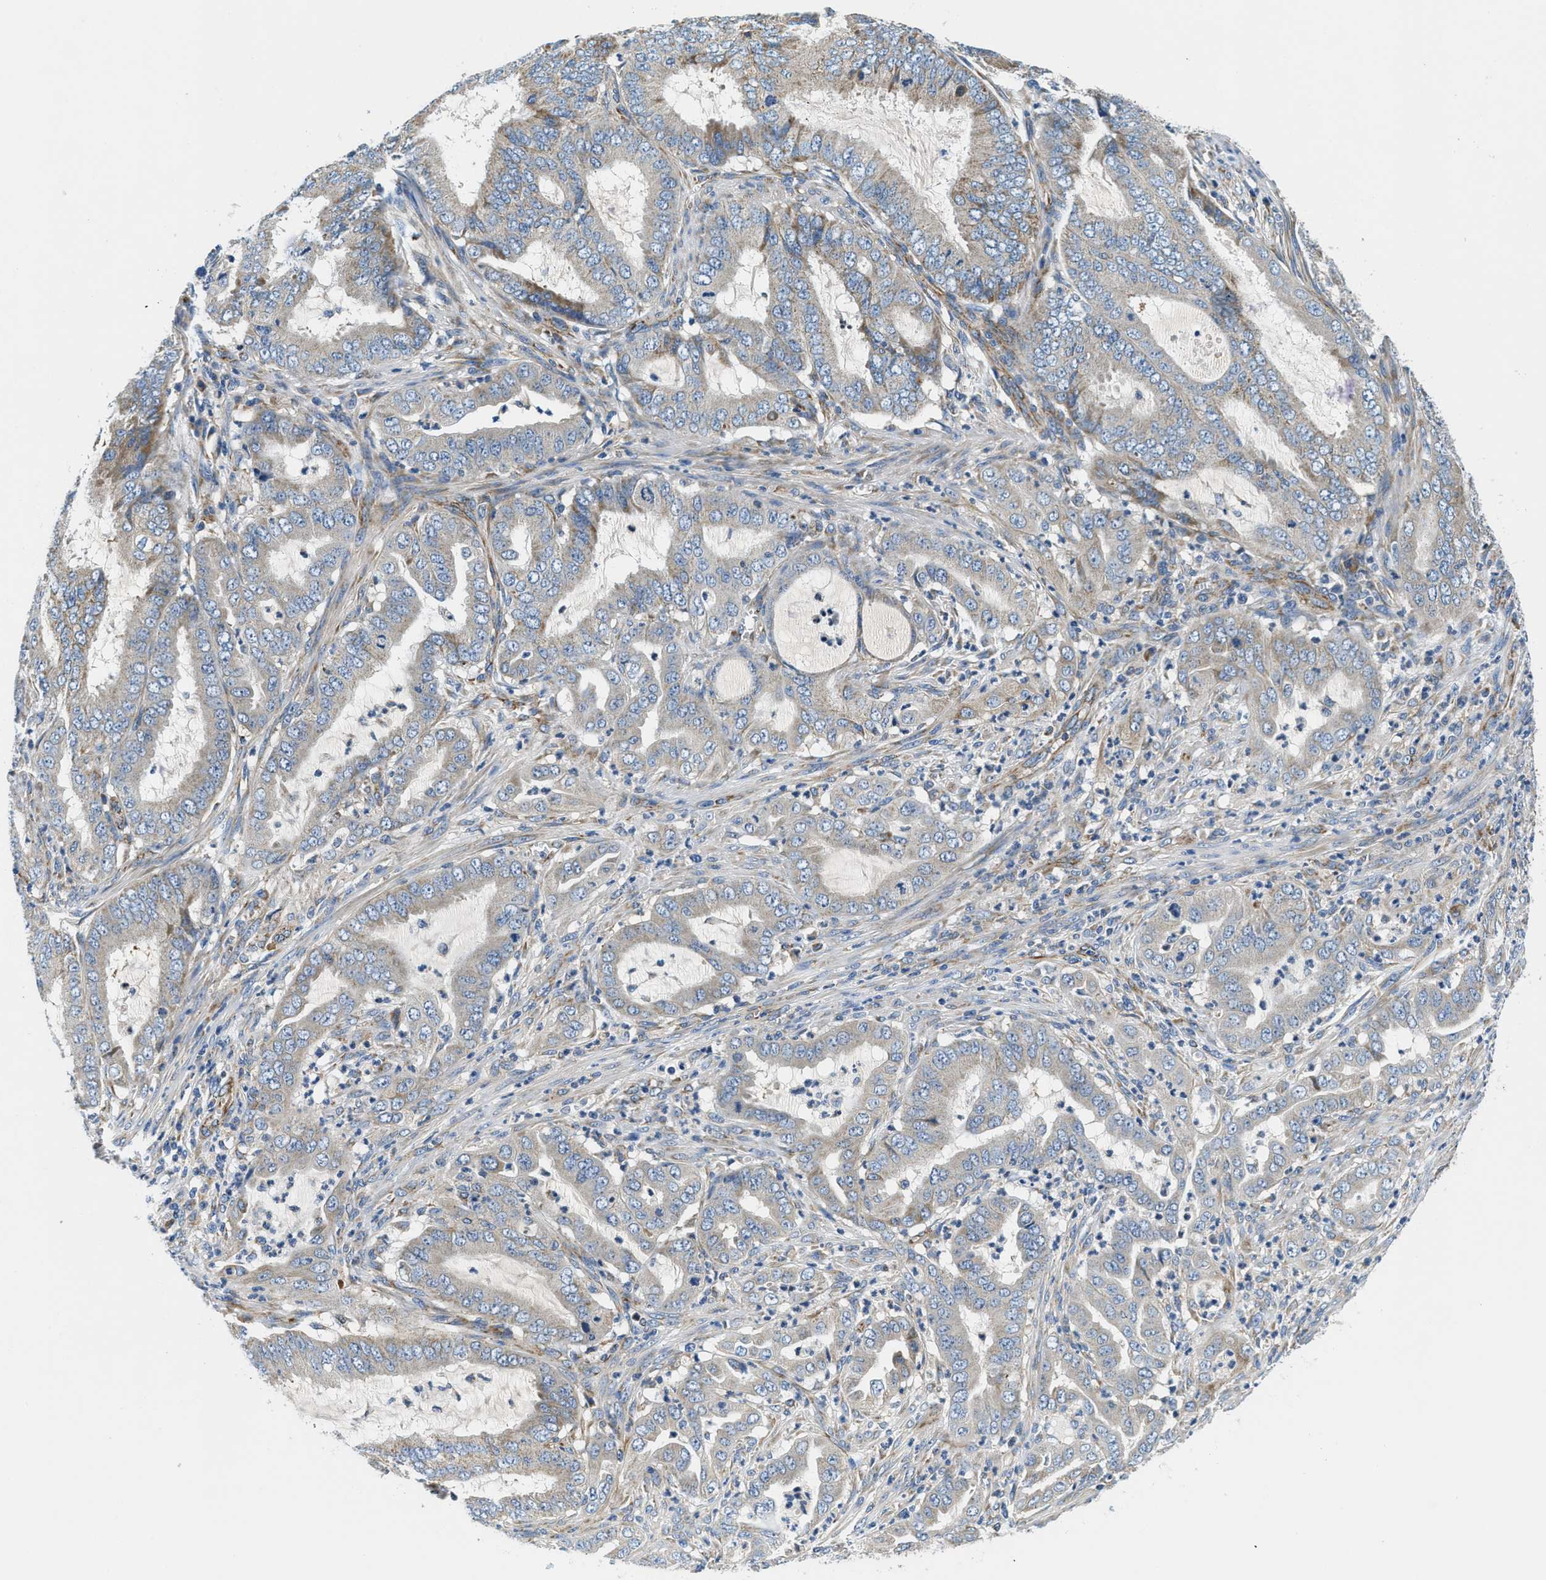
{"staining": {"intensity": "moderate", "quantity": "<25%", "location": "cytoplasmic/membranous"}, "tissue": "endometrial cancer", "cell_type": "Tumor cells", "image_type": "cancer", "snomed": [{"axis": "morphology", "description": "Adenocarcinoma, NOS"}, {"axis": "topography", "description": "Endometrium"}], "caption": "DAB immunohistochemical staining of human endometrial cancer (adenocarcinoma) exhibits moderate cytoplasmic/membranous protein expression in approximately <25% of tumor cells.", "gene": "SAMD4B", "patient": {"sex": "female", "age": 70}}